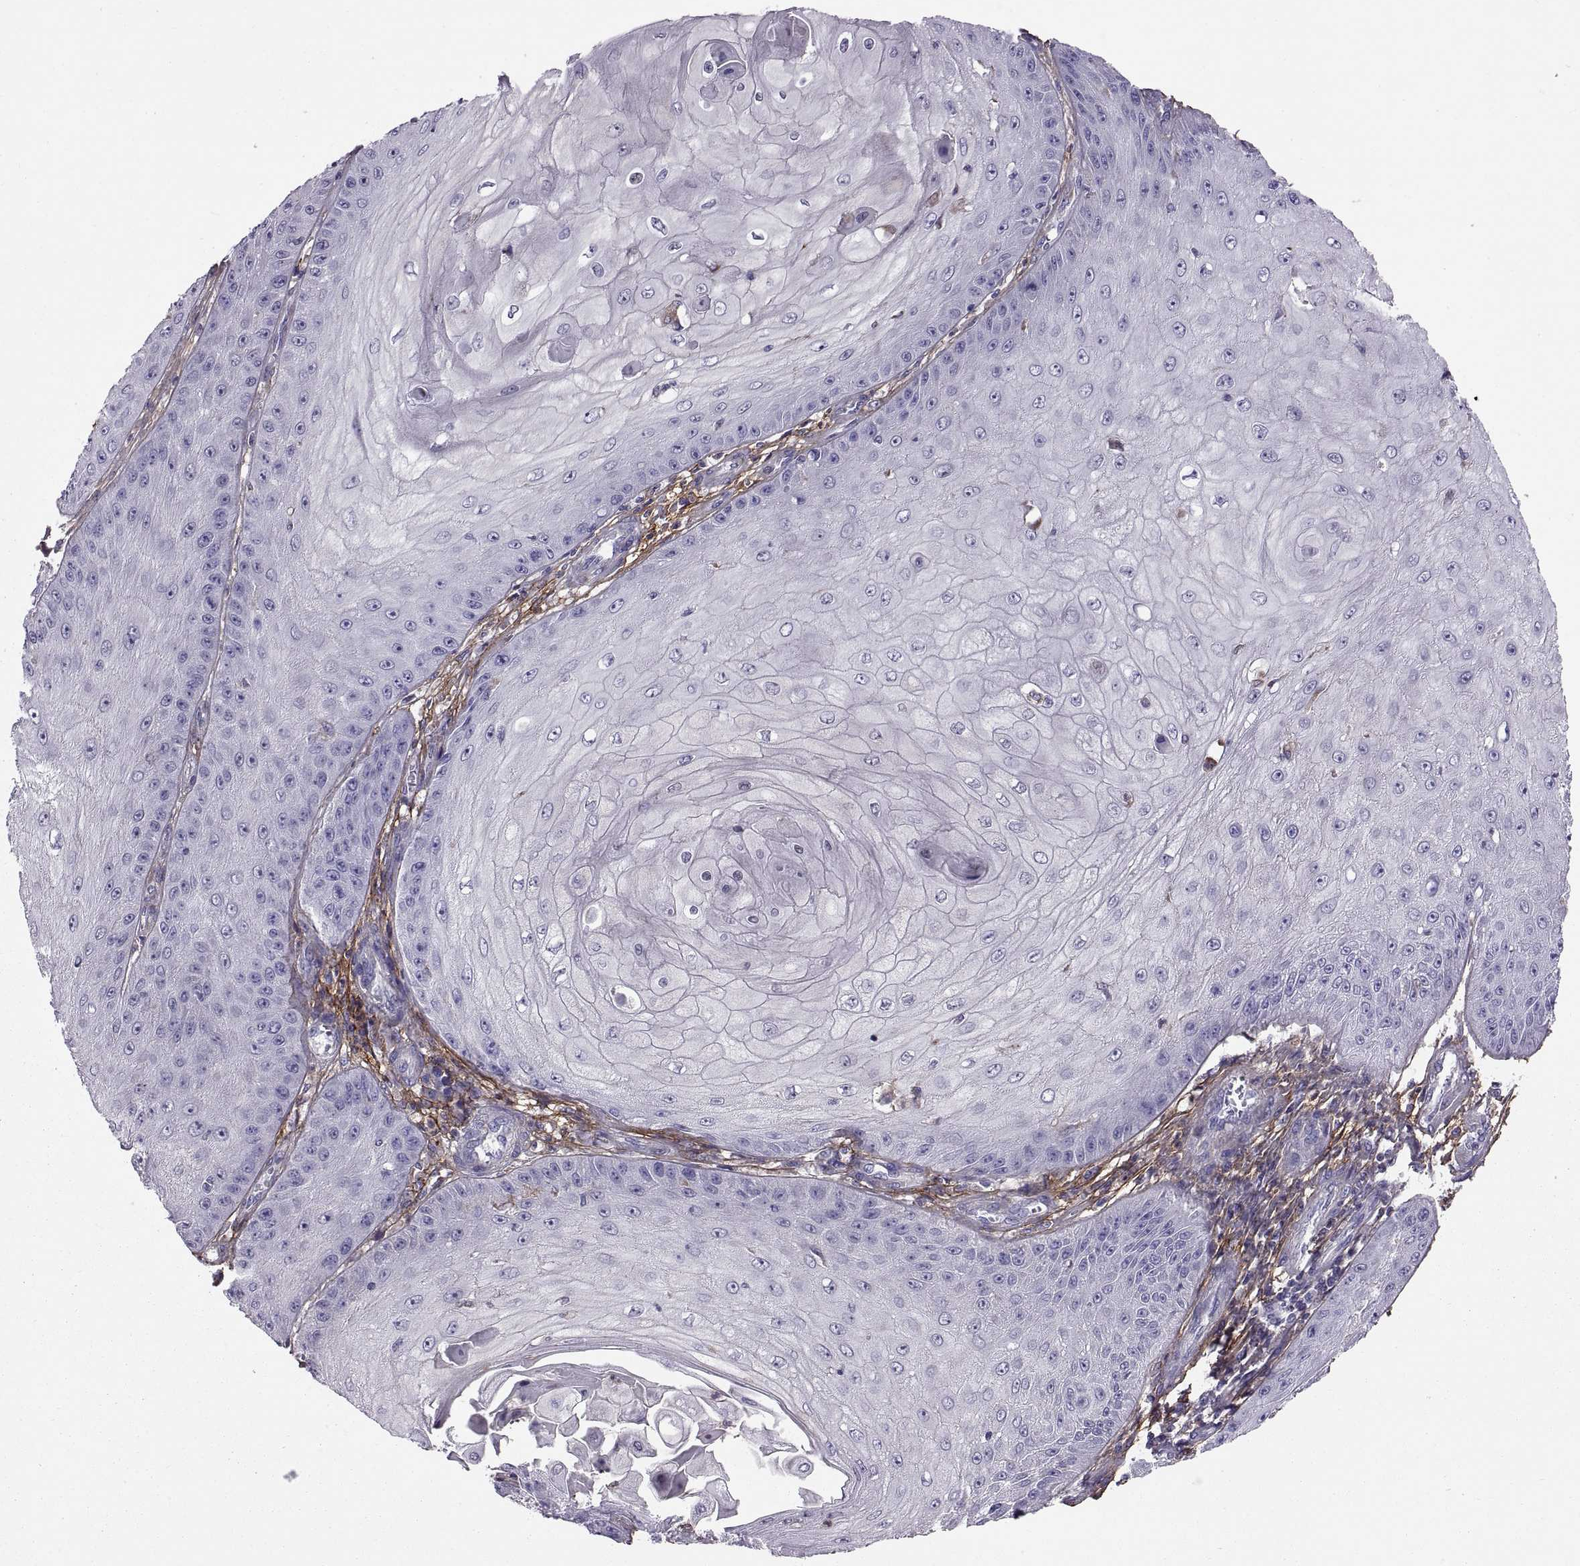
{"staining": {"intensity": "negative", "quantity": "none", "location": "none"}, "tissue": "skin cancer", "cell_type": "Tumor cells", "image_type": "cancer", "snomed": [{"axis": "morphology", "description": "Squamous cell carcinoma, NOS"}, {"axis": "topography", "description": "Skin"}], "caption": "The immunohistochemistry (IHC) image has no significant positivity in tumor cells of skin squamous cell carcinoma tissue.", "gene": "EMILIN2", "patient": {"sex": "male", "age": 70}}